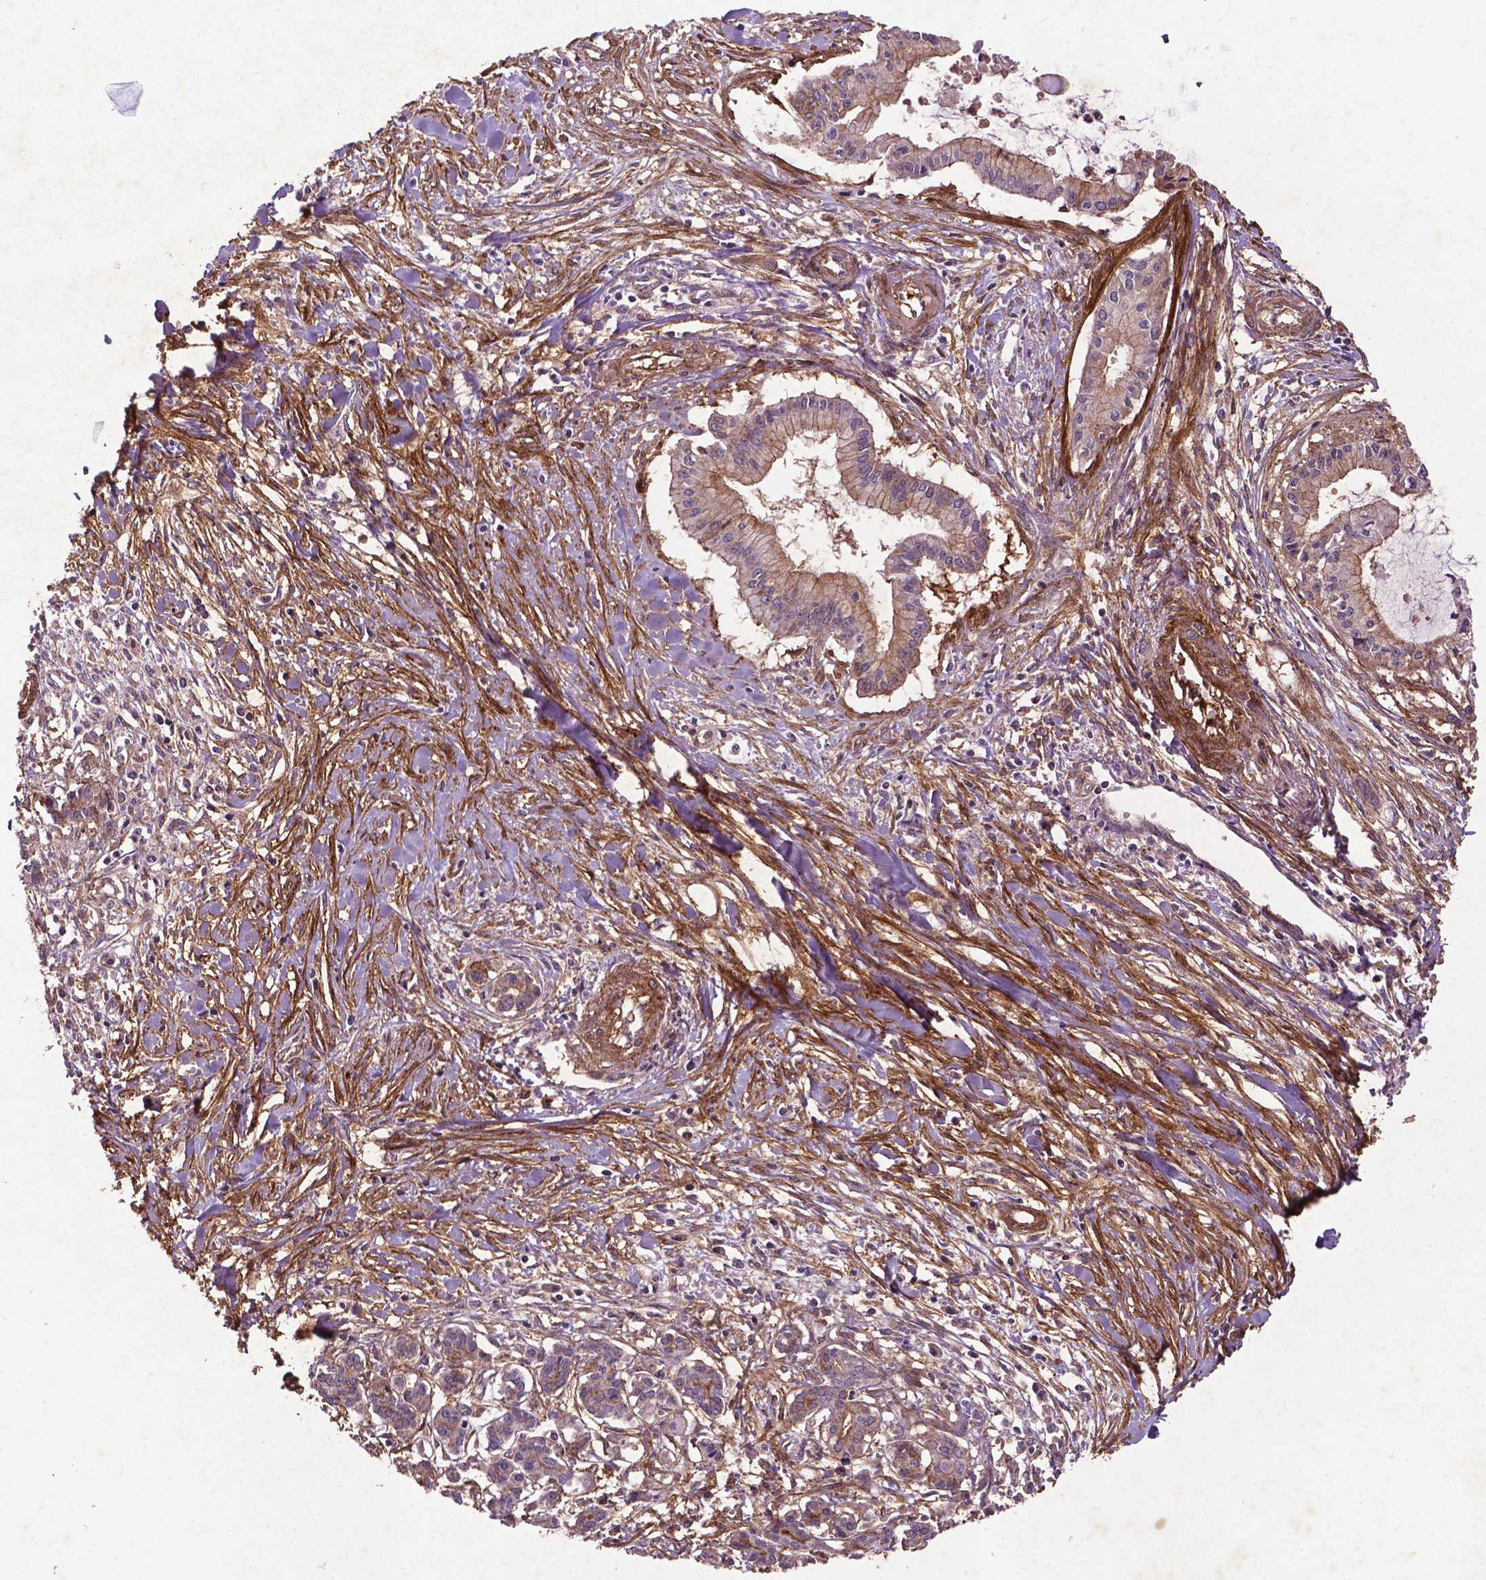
{"staining": {"intensity": "weak", "quantity": ">75%", "location": "cytoplasmic/membranous"}, "tissue": "pancreatic cancer", "cell_type": "Tumor cells", "image_type": "cancer", "snomed": [{"axis": "morphology", "description": "Adenocarcinoma, NOS"}, {"axis": "topography", "description": "Pancreas"}], "caption": "There is low levels of weak cytoplasmic/membranous staining in tumor cells of pancreatic cancer (adenocarcinoma), as demonstrated by immunohistochemical staining (brown color).", "gene": "RRAS", "patient": {"sex": "male", "age": 48}}